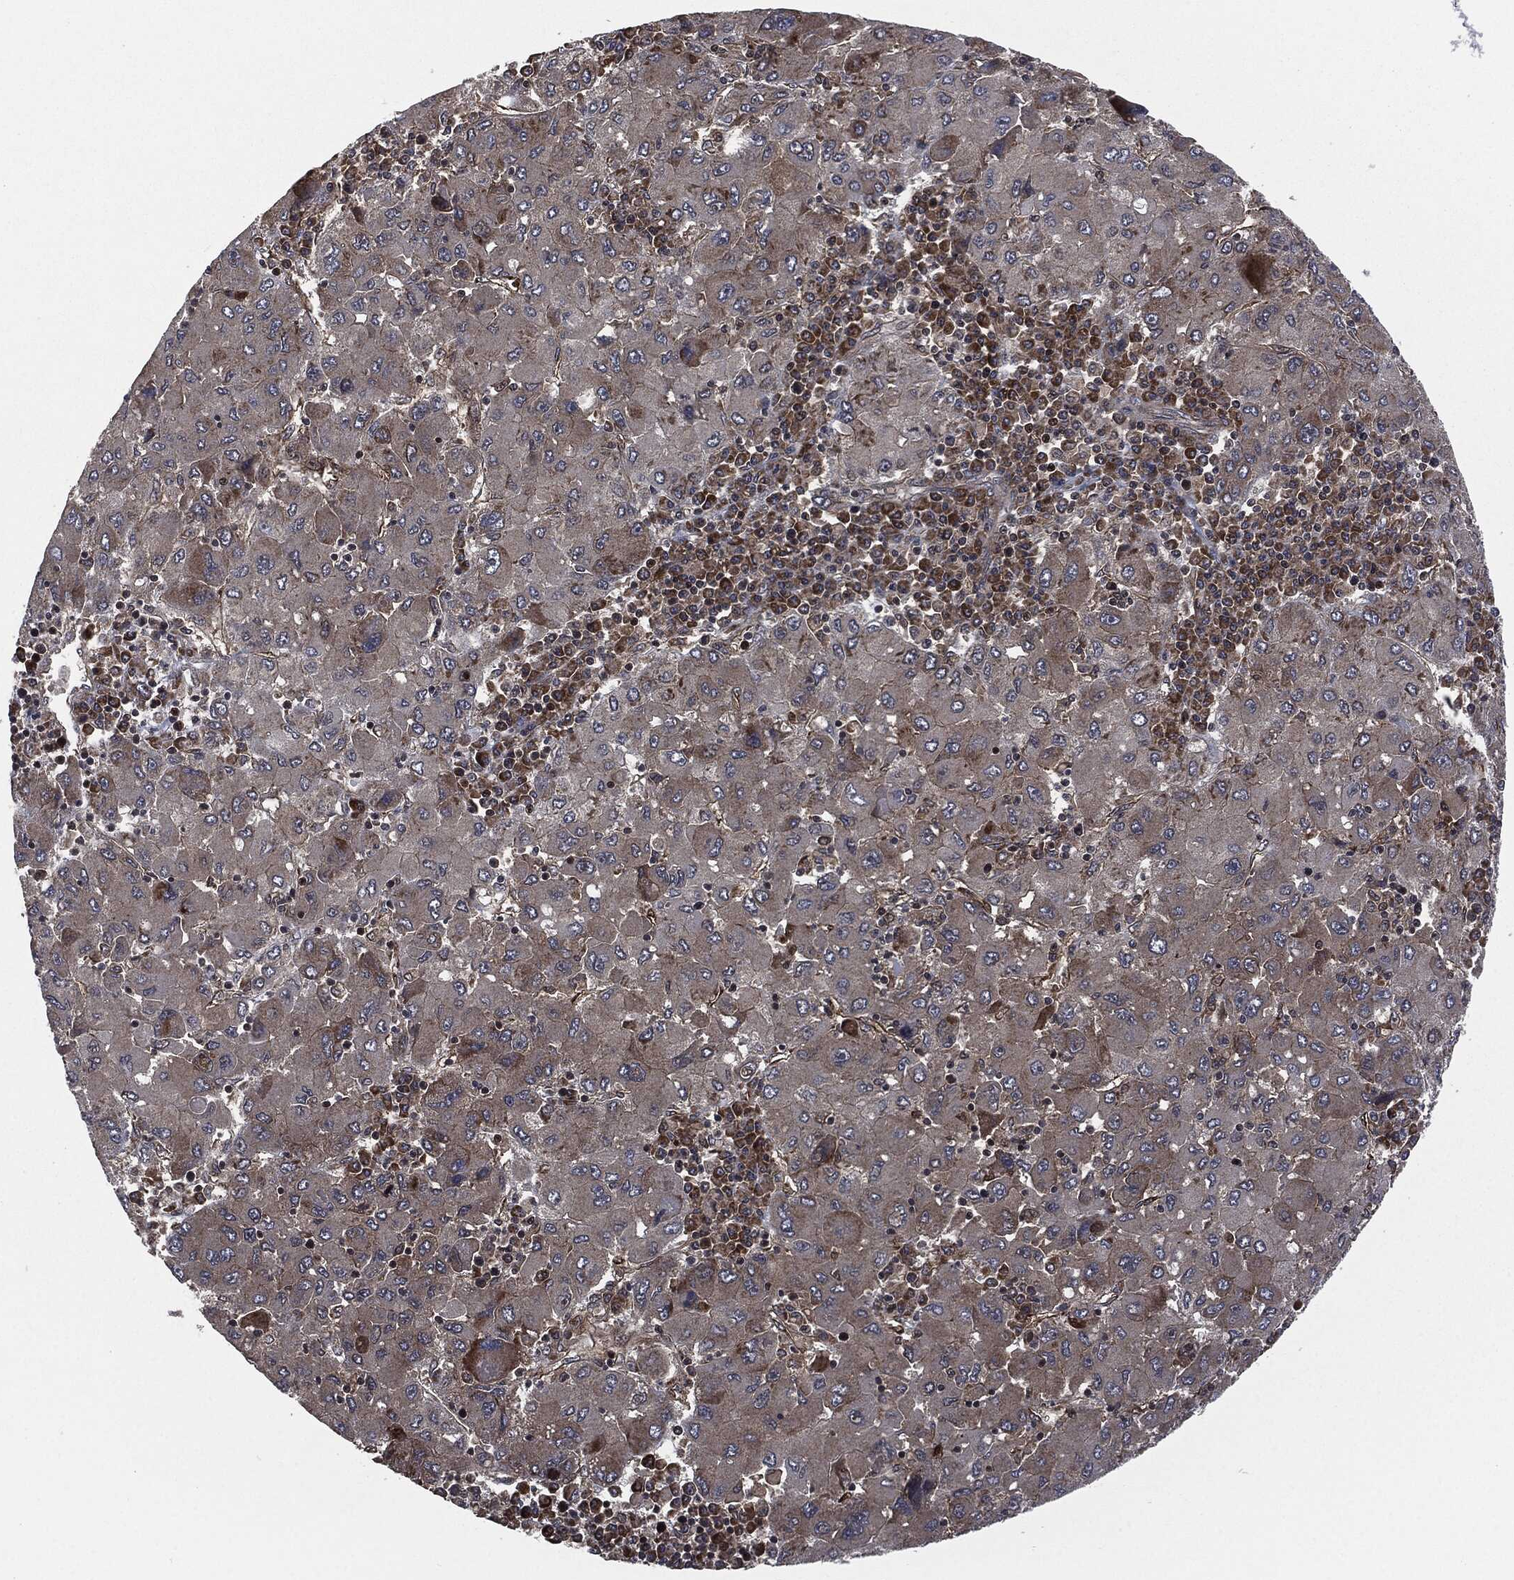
{"staining": {"intensity": "moderate", "quantity": "25%-75%", "location": "cytoplasmic/membranous"}, "tissue": "liver cancer", "cell_type": "Tumor cells", "image_type": "cancer", "snomed": [{"axis": "morphology", "description": "Carcinoma, Hepatocellular, NOS"}, {"axis": "topography", "description": "Liver"}], "caption": "Immunohistochemistry staining of liver cancer, which demonstrates medium levels of moderate cytoplasmic/membranous staining in approximately 25%-75% of tumor cells indicating moderate cytoplasmic/membranous protein staining. The staining was performed using DAB (brown) for protein detection and nuclei were counterstained in hematoxylin (blue).", "gene": "HRAS", "patient": {"sex": "male", "age": 75}}